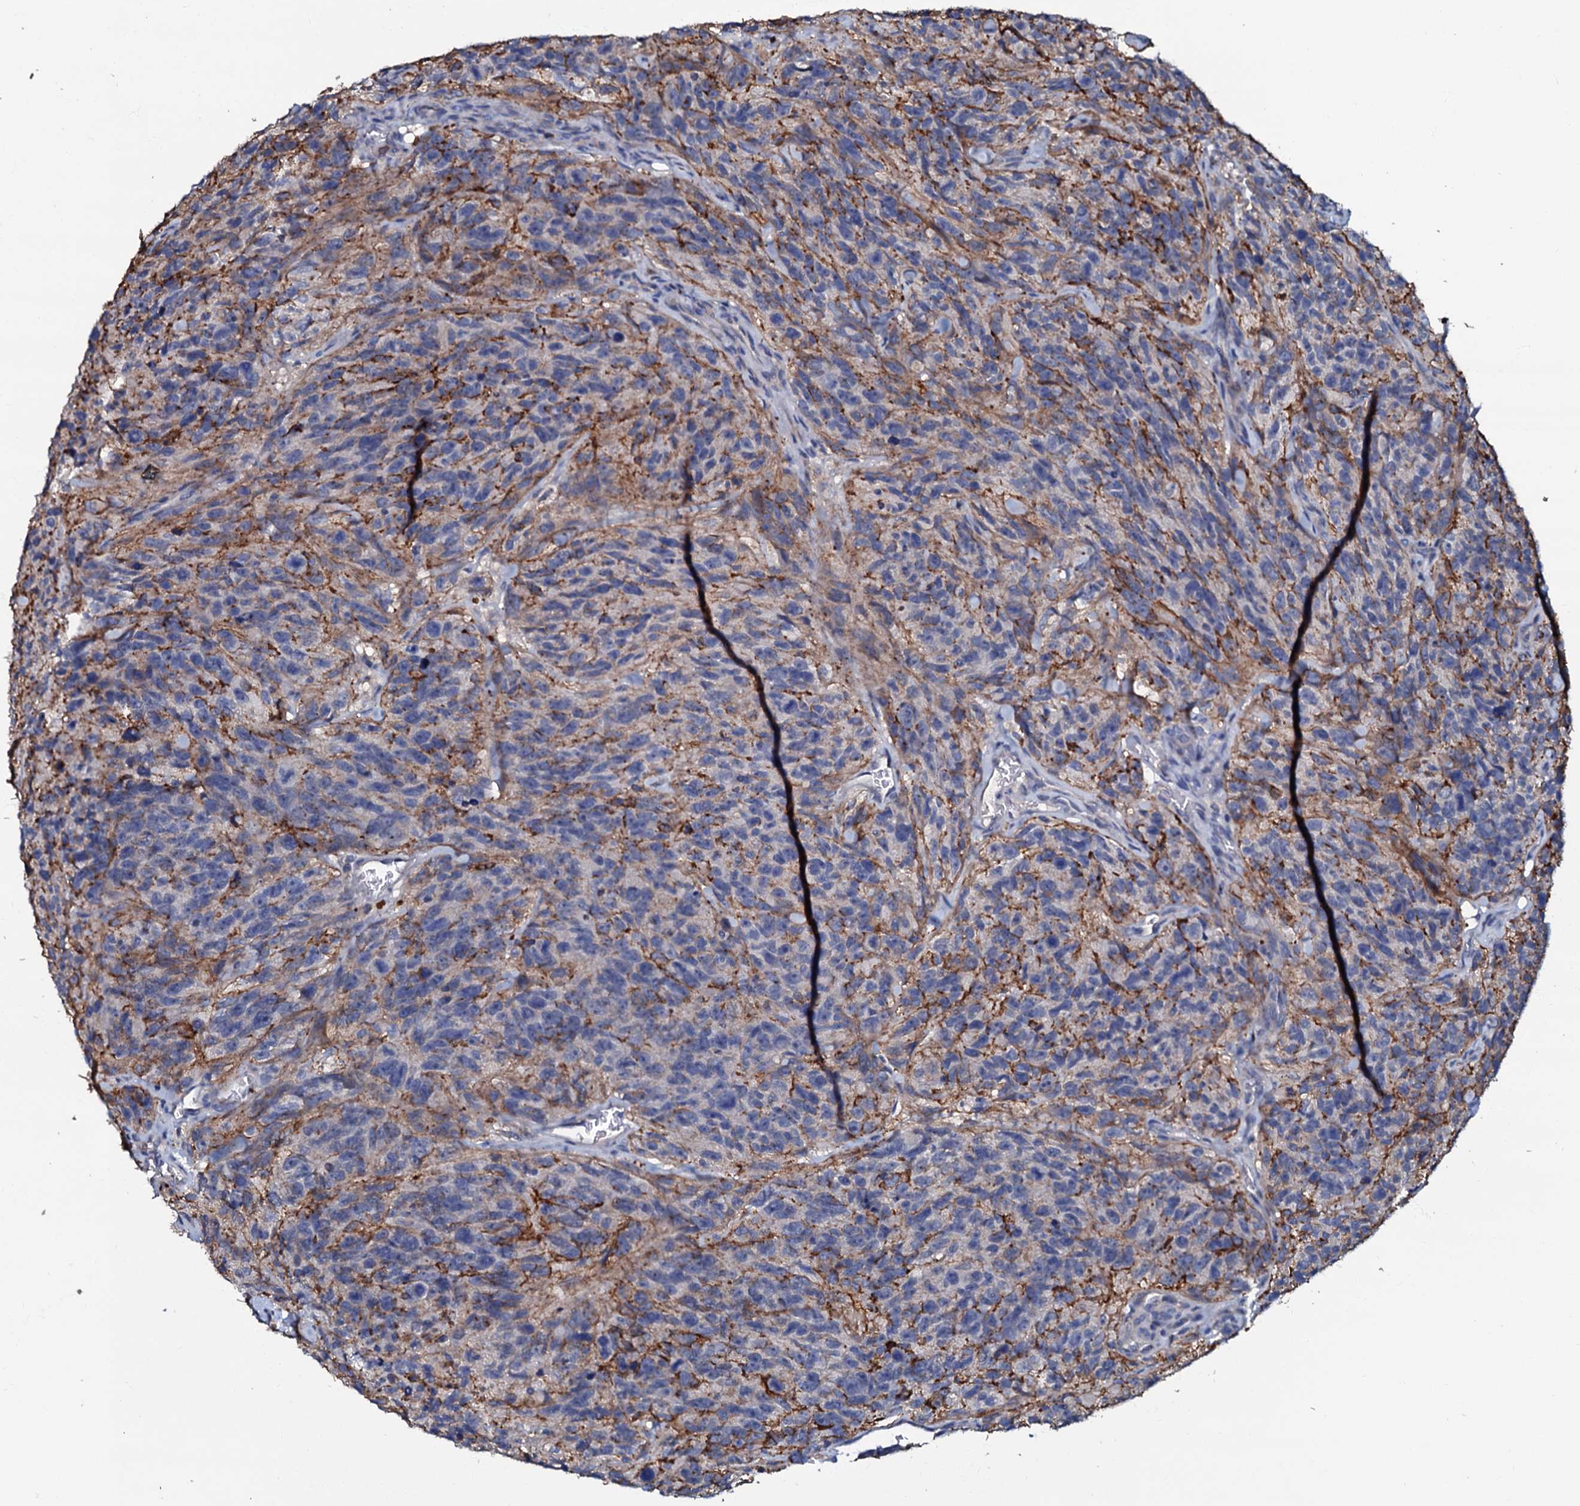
{"staining": {"intensity": "negative", "quantity": "none", "location": "none"}, "tissue": "glioma", "cell_type": "Tumor cells", "image_type": "cancer", "snomed": [{"axis": "morphology", "description": "Glioma, malignant, High grade"}, {"axis": "topography", "description": "Brain"}], "caption": "Tumor cells are negative for protein expression in human glioma. The staining was performed using DAB (3,3'-diaminobenzidine) to visualize the protein expression in brown, while the nuclei were stained in blue with hematoxylin (Magnification: 20x).", "gene": "CPNE2", "patient": {"sex": "male", "age": 69}}